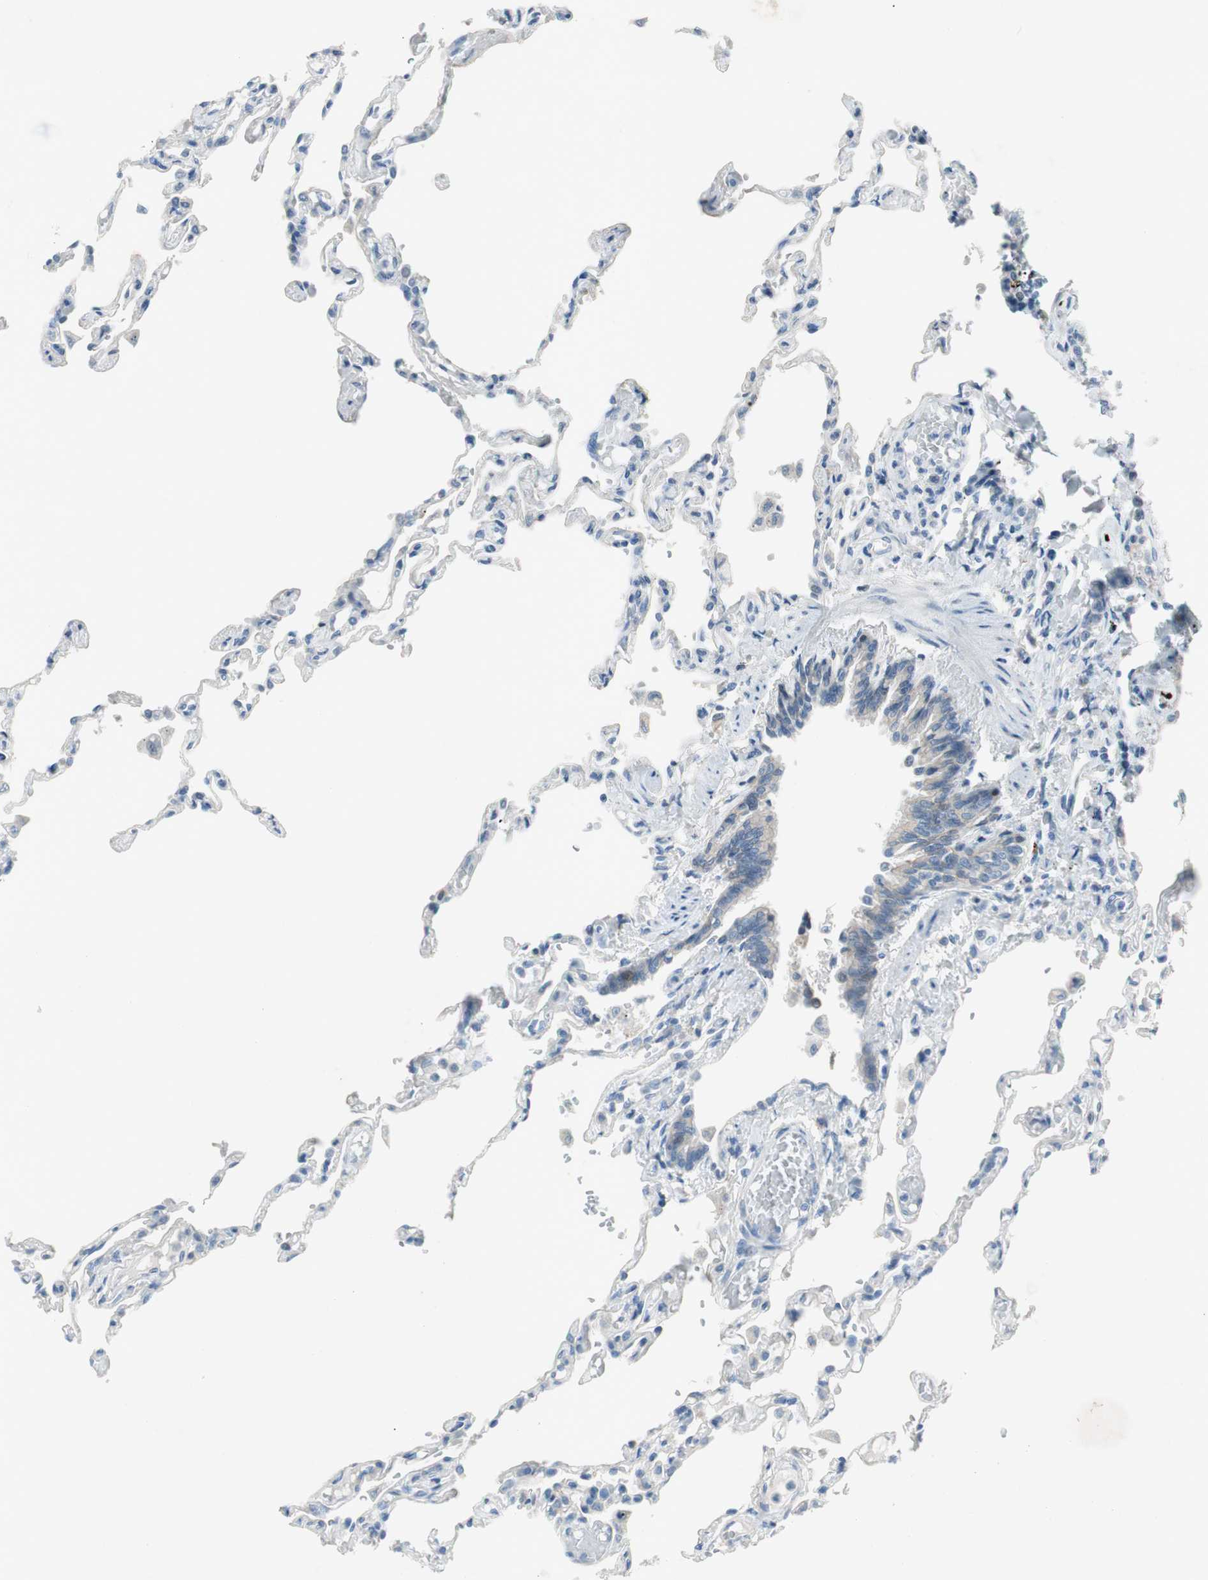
{"staining": {"intensity": "negative", "quantity": "none", "location": "none"}, "tissue": "lung", "cell_type": "Alveolar cells", "image_type": "normal", "snomed": [{"axis": "morphology", "description": "Normal tissue, NOS"}, {"axis": "topography", "description": "Lung"}], "caption": "Alveolar cells show no significant positivity in benign lung.", "gene": "PRRG4", "patient": {"sex": "male", "age": 21}}